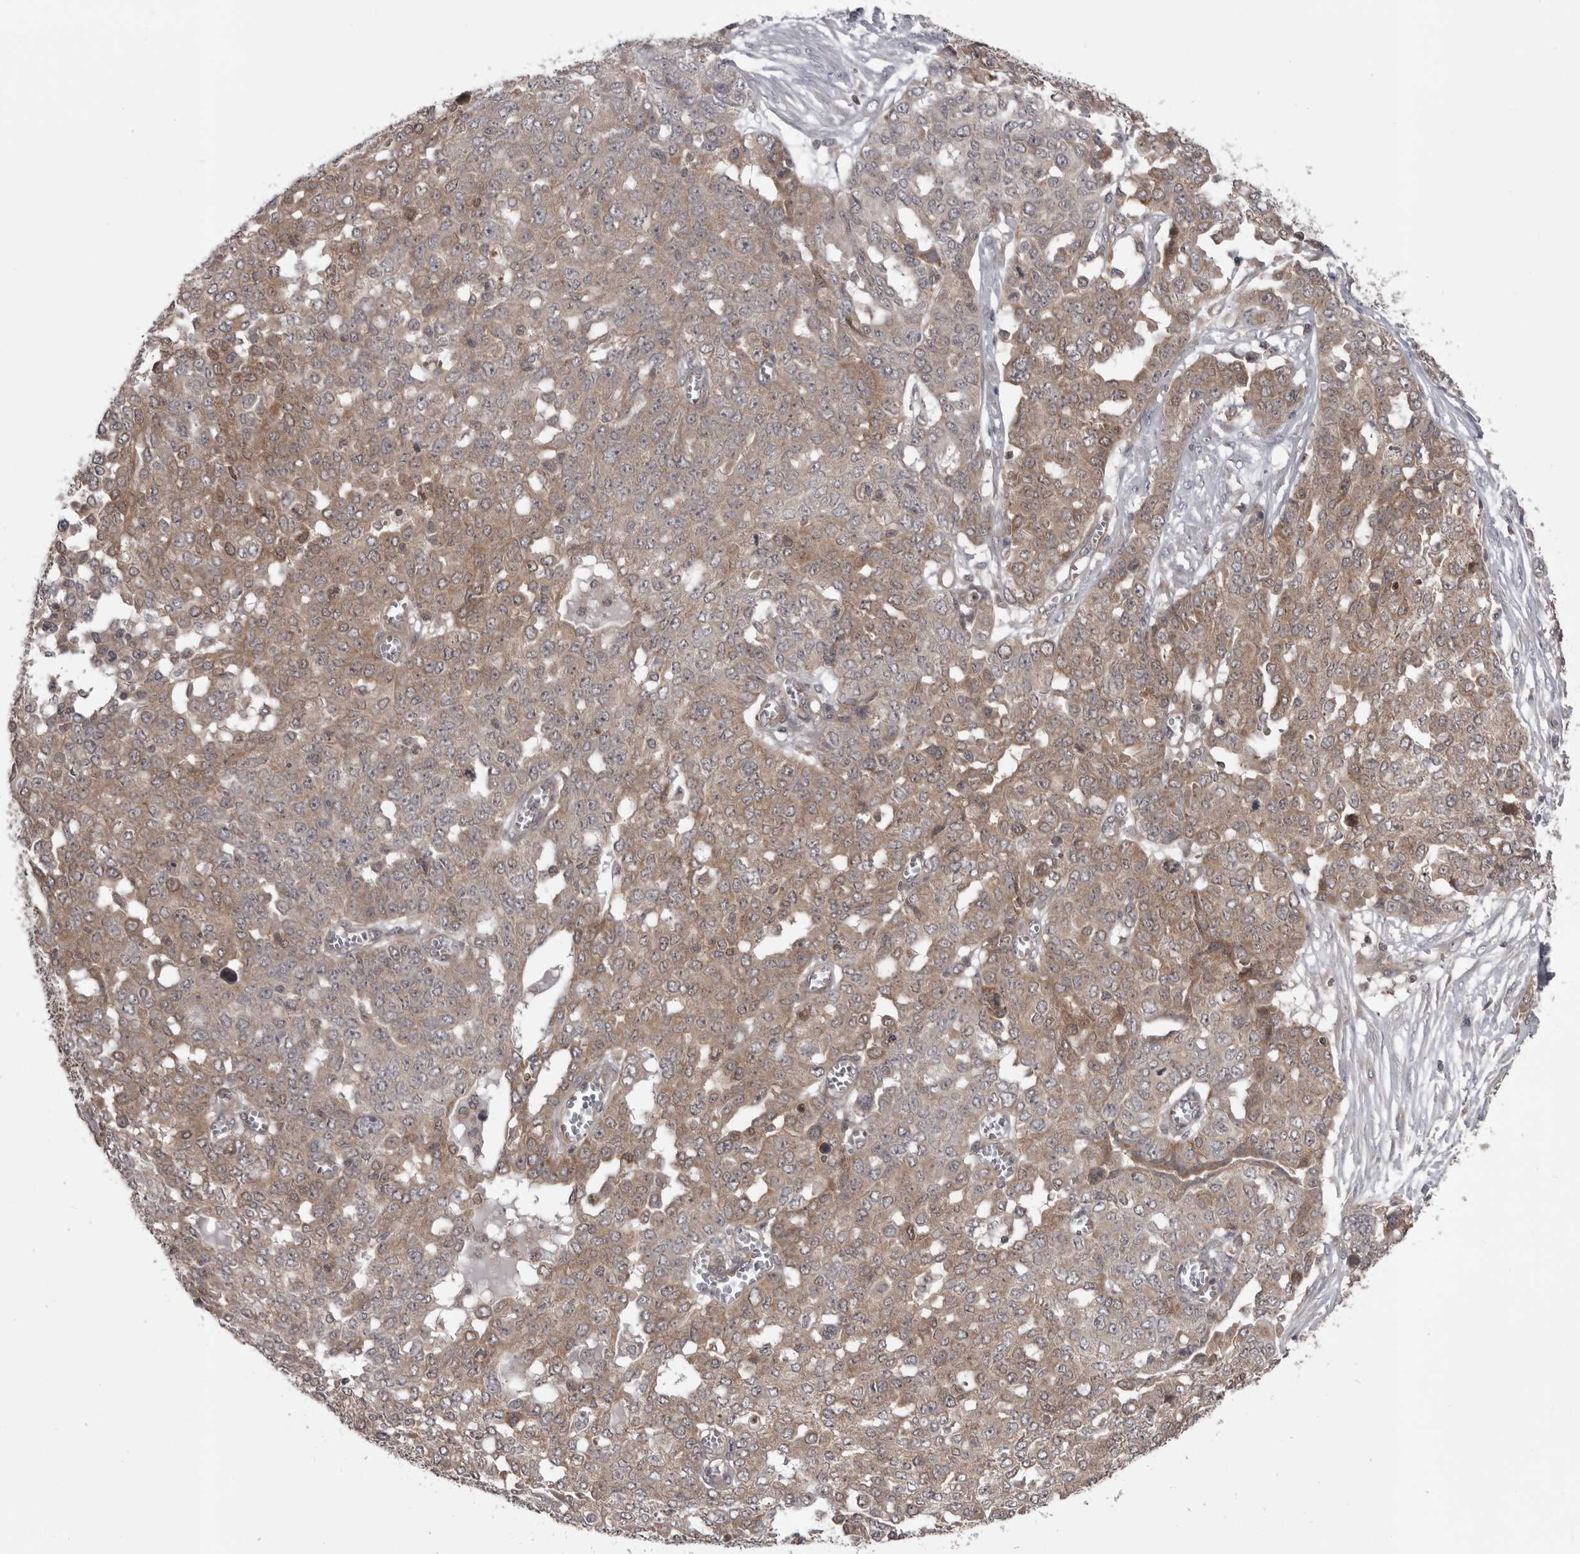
{"staining": {"intensity": "moderate", "quantity": ">75%", "location": "cytoplasmic/membranous"}, "tissue": "ovarian cancer", "cell_type": "Tumor cells", "image_type": "cancer", "snomed": [{"axis": "morphology", "description": "Cystadenocarcinoma, serous, NOS"}, {"axis": "topography", "description": "Soft tissue"}, {"axis": "topography", "description": "Ovary"}], "caption": "The image displays immunohistochemical staining of serous cystadenocarcinoma (ovarian). There is moderate cytoplasmic/membranous staining is identified in about >75% of tumor cells. (Brightfield microscopy of DAB IHC at high magnification).", "gene": "STK24", "patient": {"sex": "female", "age": 57}}